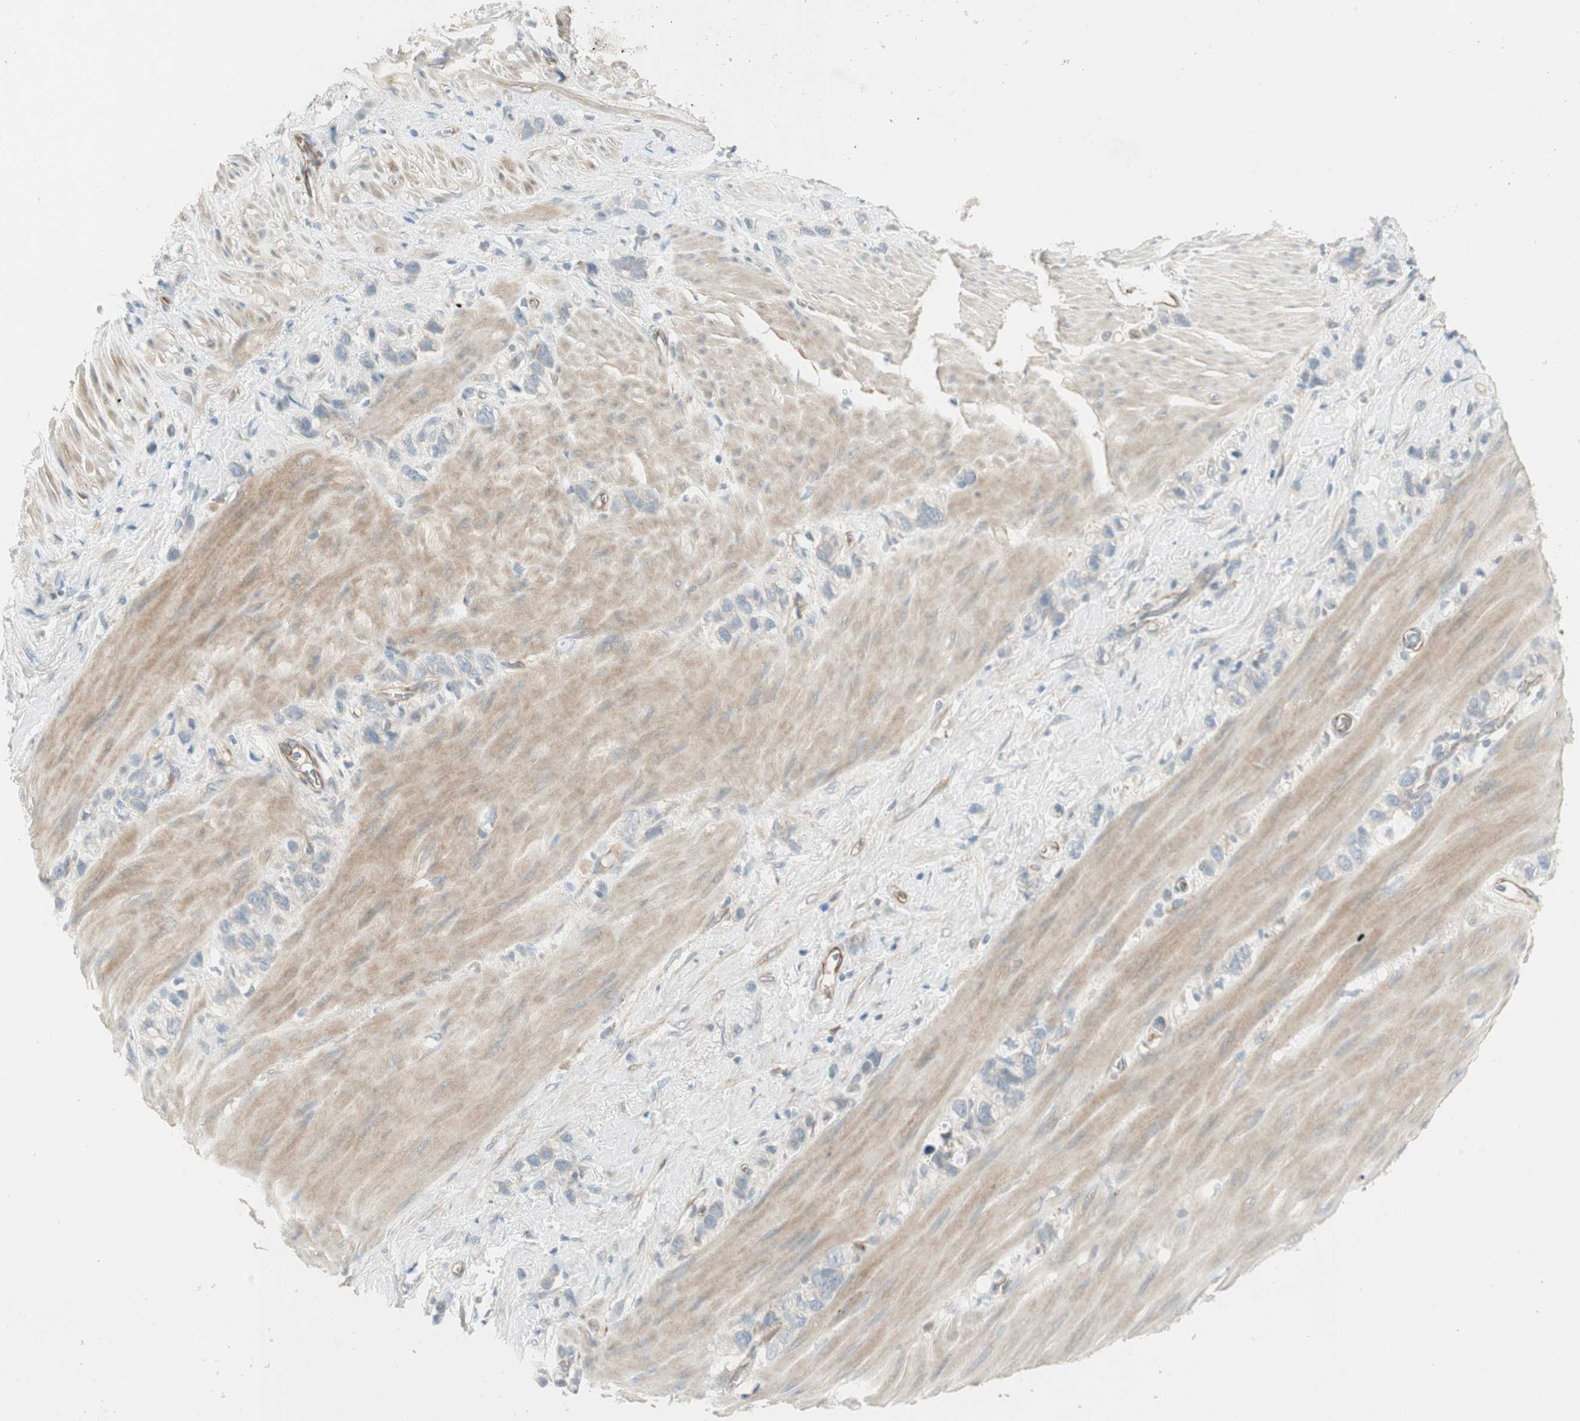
{"staining": {"intensity": "negative", "quantity": "none", "location": "none"}, "tissue": "stomach cancer", "cell_type": "Tumor cells", "image_type": "cancer", "snomed": [{"axis": "morphology", "description": "Normal tissue, NOS"}, {"axis": "morphology", "description": "Adenocarcinoma, NOS"}, {"axis": "morphology", "description": "Adenocarcinoma, High grade"}, {"axis": "topography", "description": "Stomach, upper"}, {"axis": "topography", "description": "Stomach"}], "caption": "This is a histopathology image of immunohistochemistry (IHC) staining of stomach high-grade adenocarcinoma, which shows no positivity in tumor cells.", "gene": "STON1-GTF2A1L", "patient": {"sex": "female", "age": 65}}